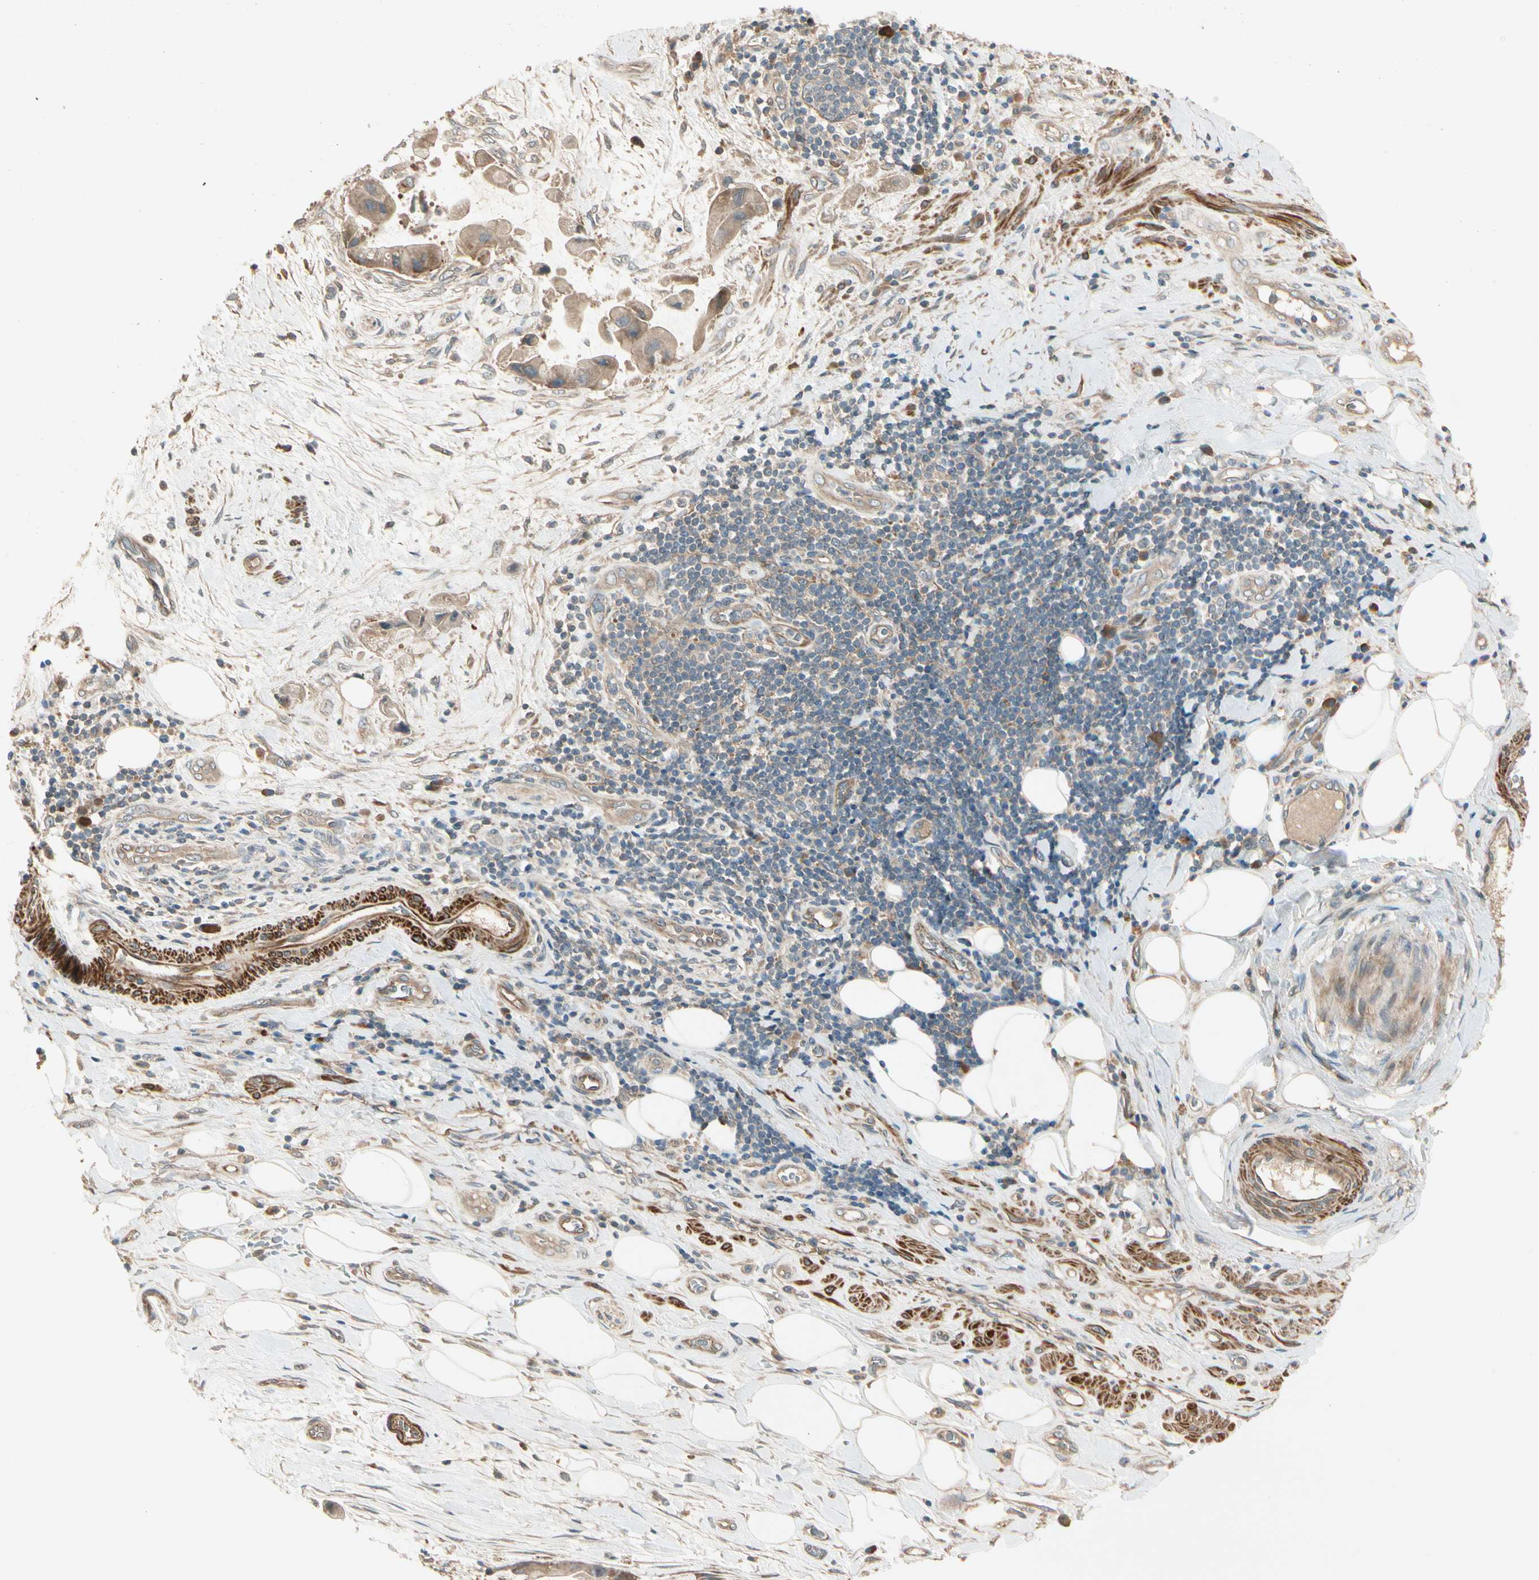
{"staining": {"intensity": "weak", "quantity": ">75%", "location": "cytoplasmic/membranous"}, "tissue": "liver cancer", "cell_type": "Tumor cells", "image_type": "cancer", "snomed": [{"axis": "morphology", "description": "Normal tissue, NOS"}, {"axis": "morphology", "description": "Cholangiocarcinoma"}, {"axis": "topography", "description": "Liver"}, {"axis": "topography", "description": "Peripheral nerve tissue"}], "caption": "The image reveals immunohistochemical staining of liver cholangiocarcinoma. There is weak cytoplasmic/membranous expression is seen in approximately >75% of tumor cells.", "gene": "ACVR1", "patient": {"sex": "male", "age": 50}}